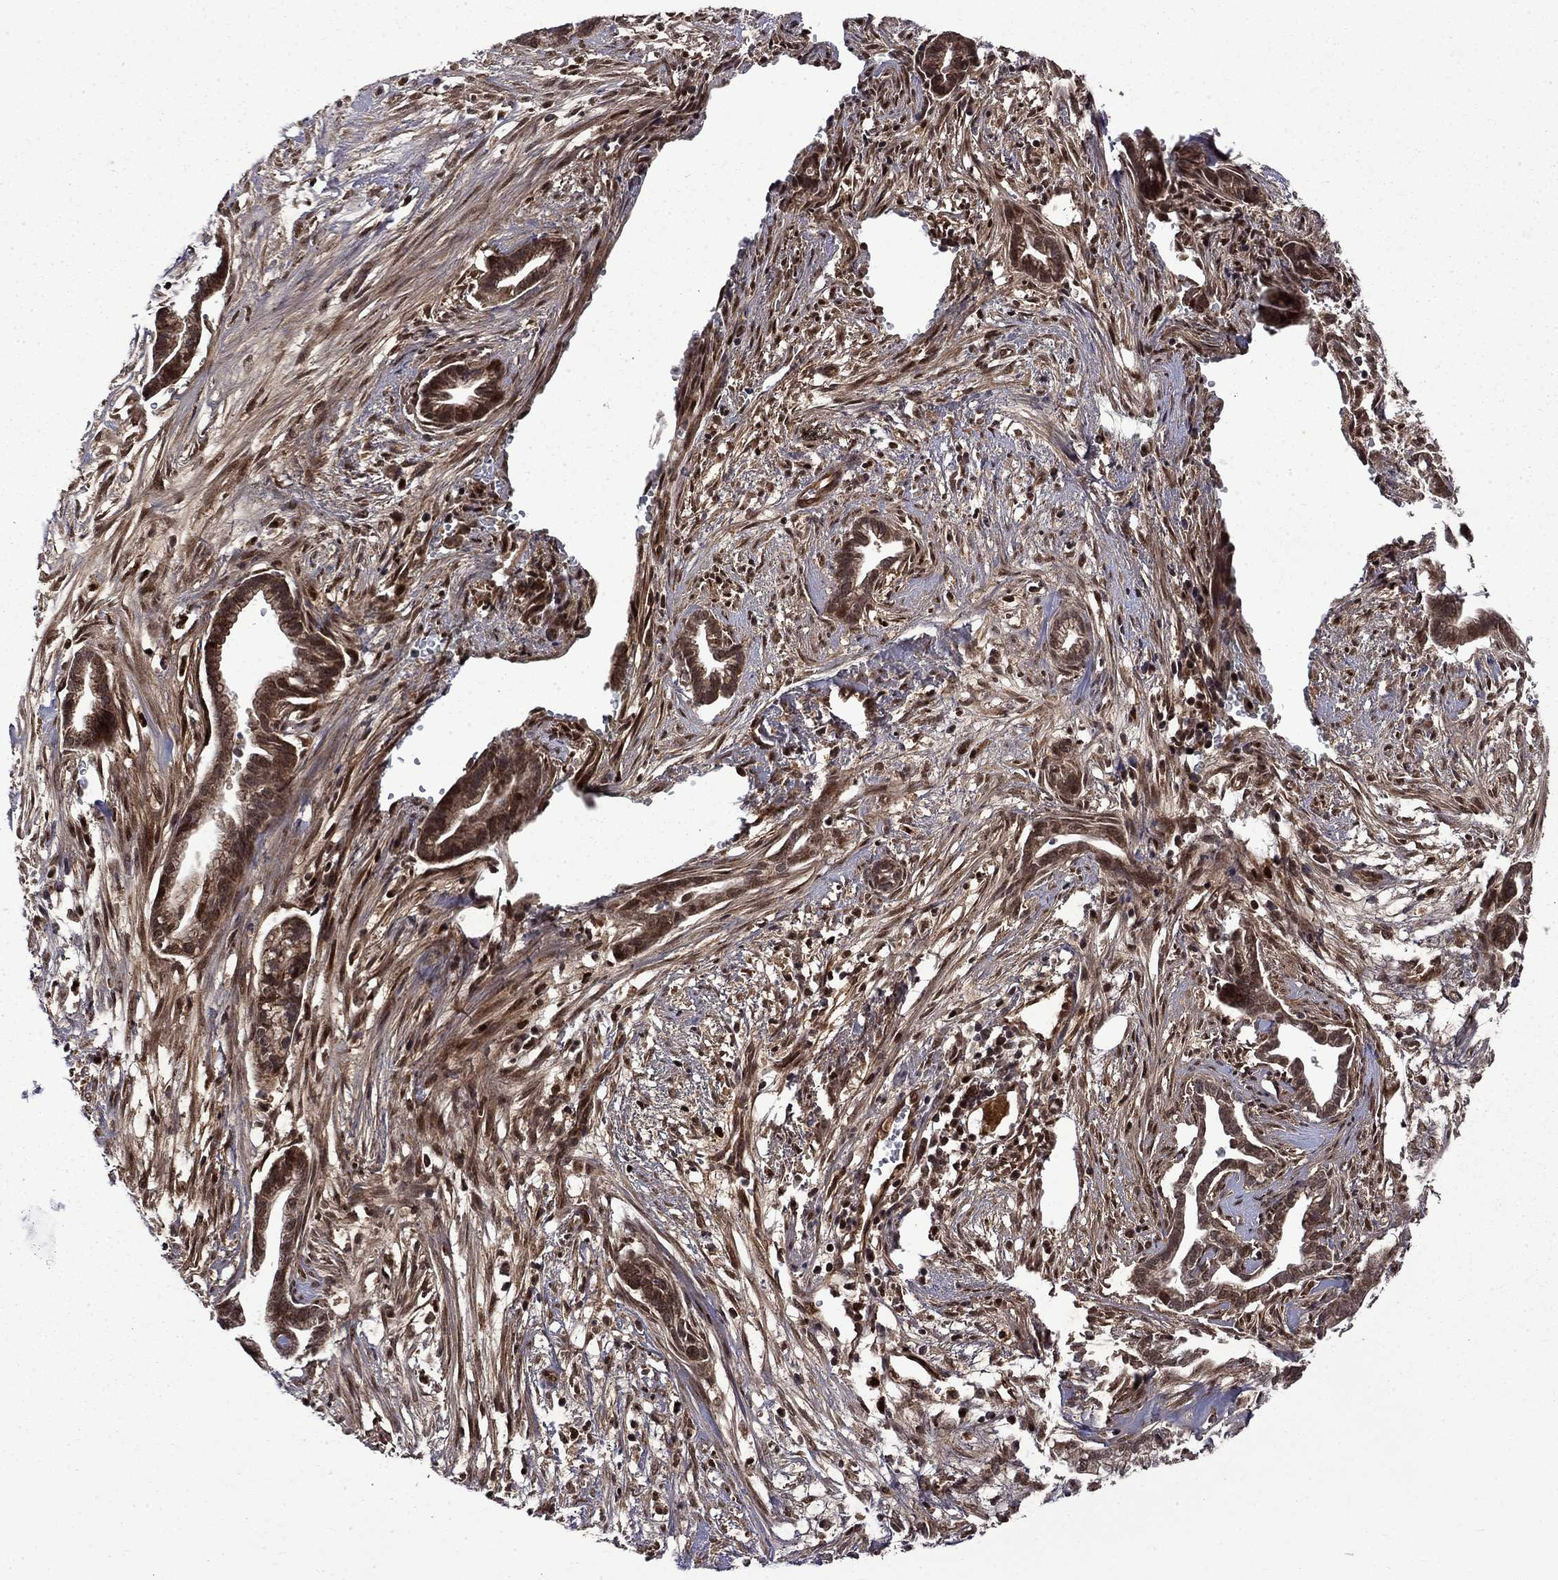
{"staining": {"intensity": "moderate", "quantity": ">75%", "location": "cytoplasmic/membranous"}, "tissue": "cervical cancer", "cell_type": "Tumor cells", "image_type": "cancer", "snomed": [{"axis": "morphology", "description": "Adenocarcinoma, NOS"}, {"axis": "topography", "description": "Cervix"}], "caption": "Moderate cytoplasmic/membranous staining is appreciated in about >75% of tumor cells in adenocarcinoma (cervical).", "gene": "KPNA3", "patient": {"sex": "female", "age": 62}}